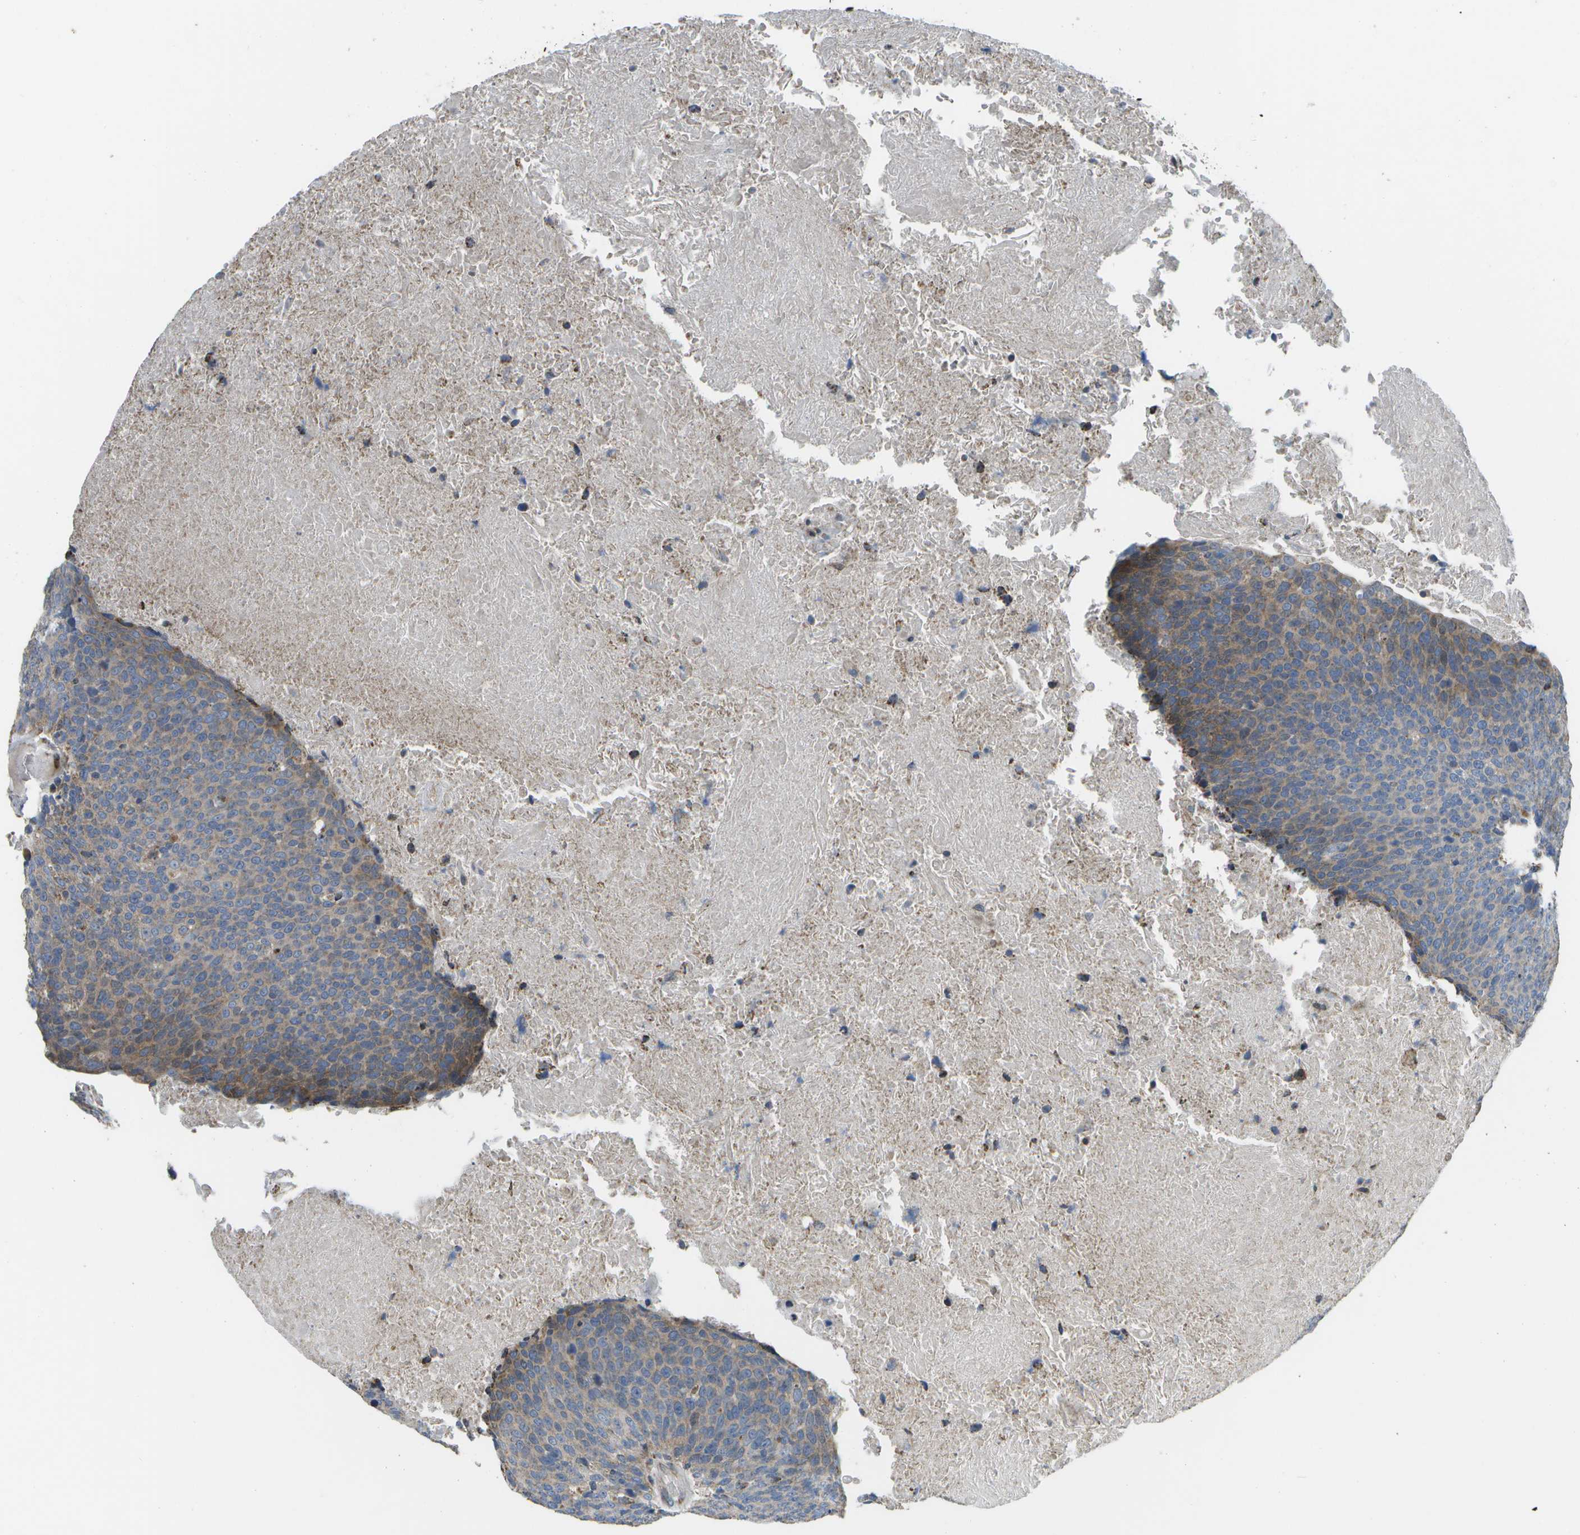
{"staining": {"intensity": "moderate", "quantity": "25%-75%", "location": "cytoplasmic/membranous"}, "tissue": "head and neck cancer", "cell_type": "Tumor cells", "image_type": "cancer", "snomed": [{"axis": "morphology", "description": "Squamous cell carcinoma, NOS"}, {"axis": "morphology", "description": "Squamous cell carcinoma, metastatic, NOS"}, {"axis": "topography", "description": "Lymph node"}, {"axis": "topography", "description": "Head-Neck"}], "caption": "High-power microscopy captured an immunohistochemistry (IHC) histopathology image of head and neck cancer, revealing moderate cytoplasmic/membranous staining in approximately 25%-75% of tumor cells.", "gene": "HADHA", "patient": {"sex": "male", "age": 62}}